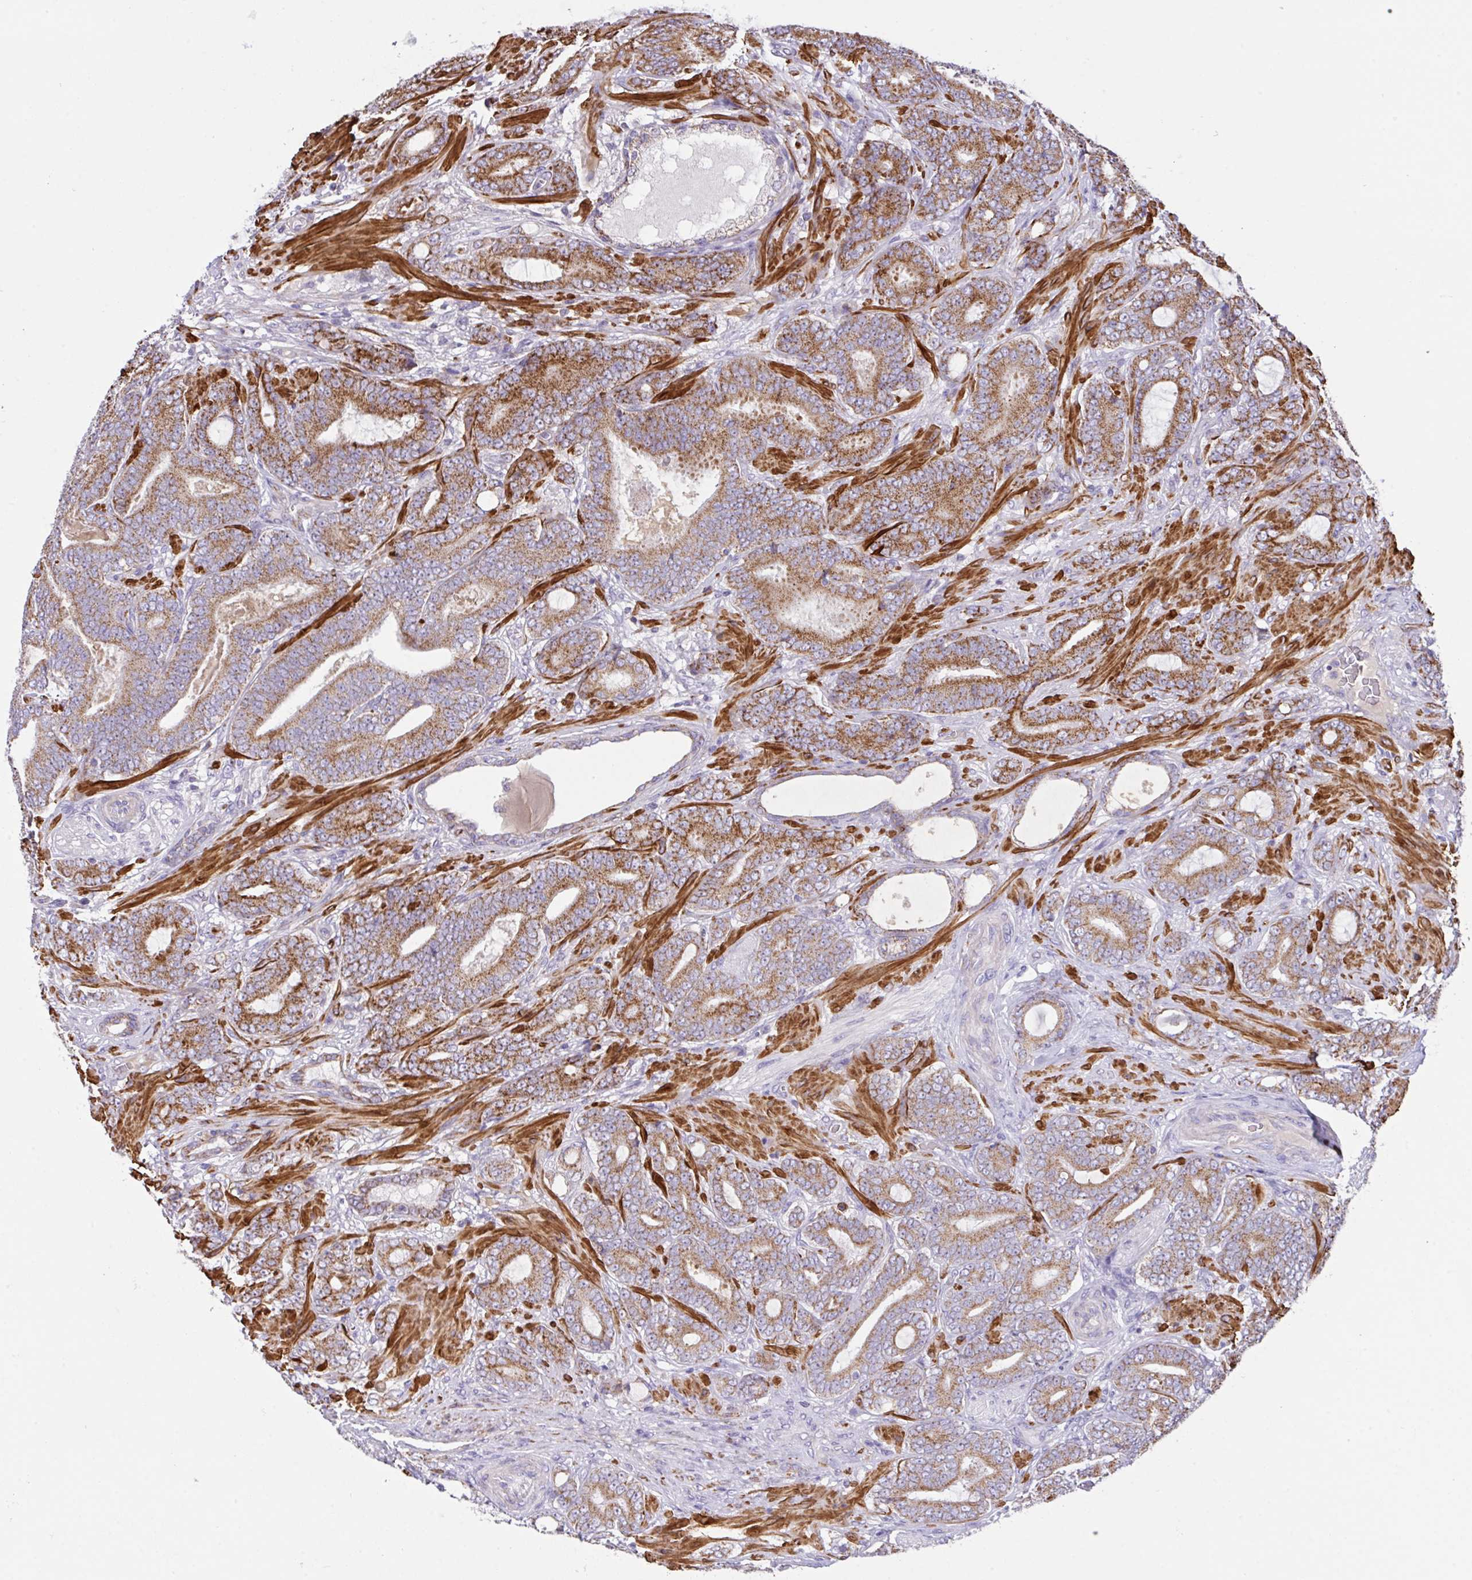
{"staining": {"intensity": "moderate", "quantity": ">75%", "location": "cytoplasmic/membranous"}, "tissue": "prostate cancer", "cell_type": "Tumor cells", "image_type": "cancer", "snomed": [{"axis": "morphology", "description": "Adenocarcinoma, High grade"}, {"axis": "topography", "description": "Prostate"}], "caption": "Adenocarcinoma (high-grade) (prostate) stained with IHC shows moderate cytoplasmic/membranous positivity in approximately >75% of tumor cells.", "gene": "CHDH", "patient": {"sex": "male", "age": 62}}